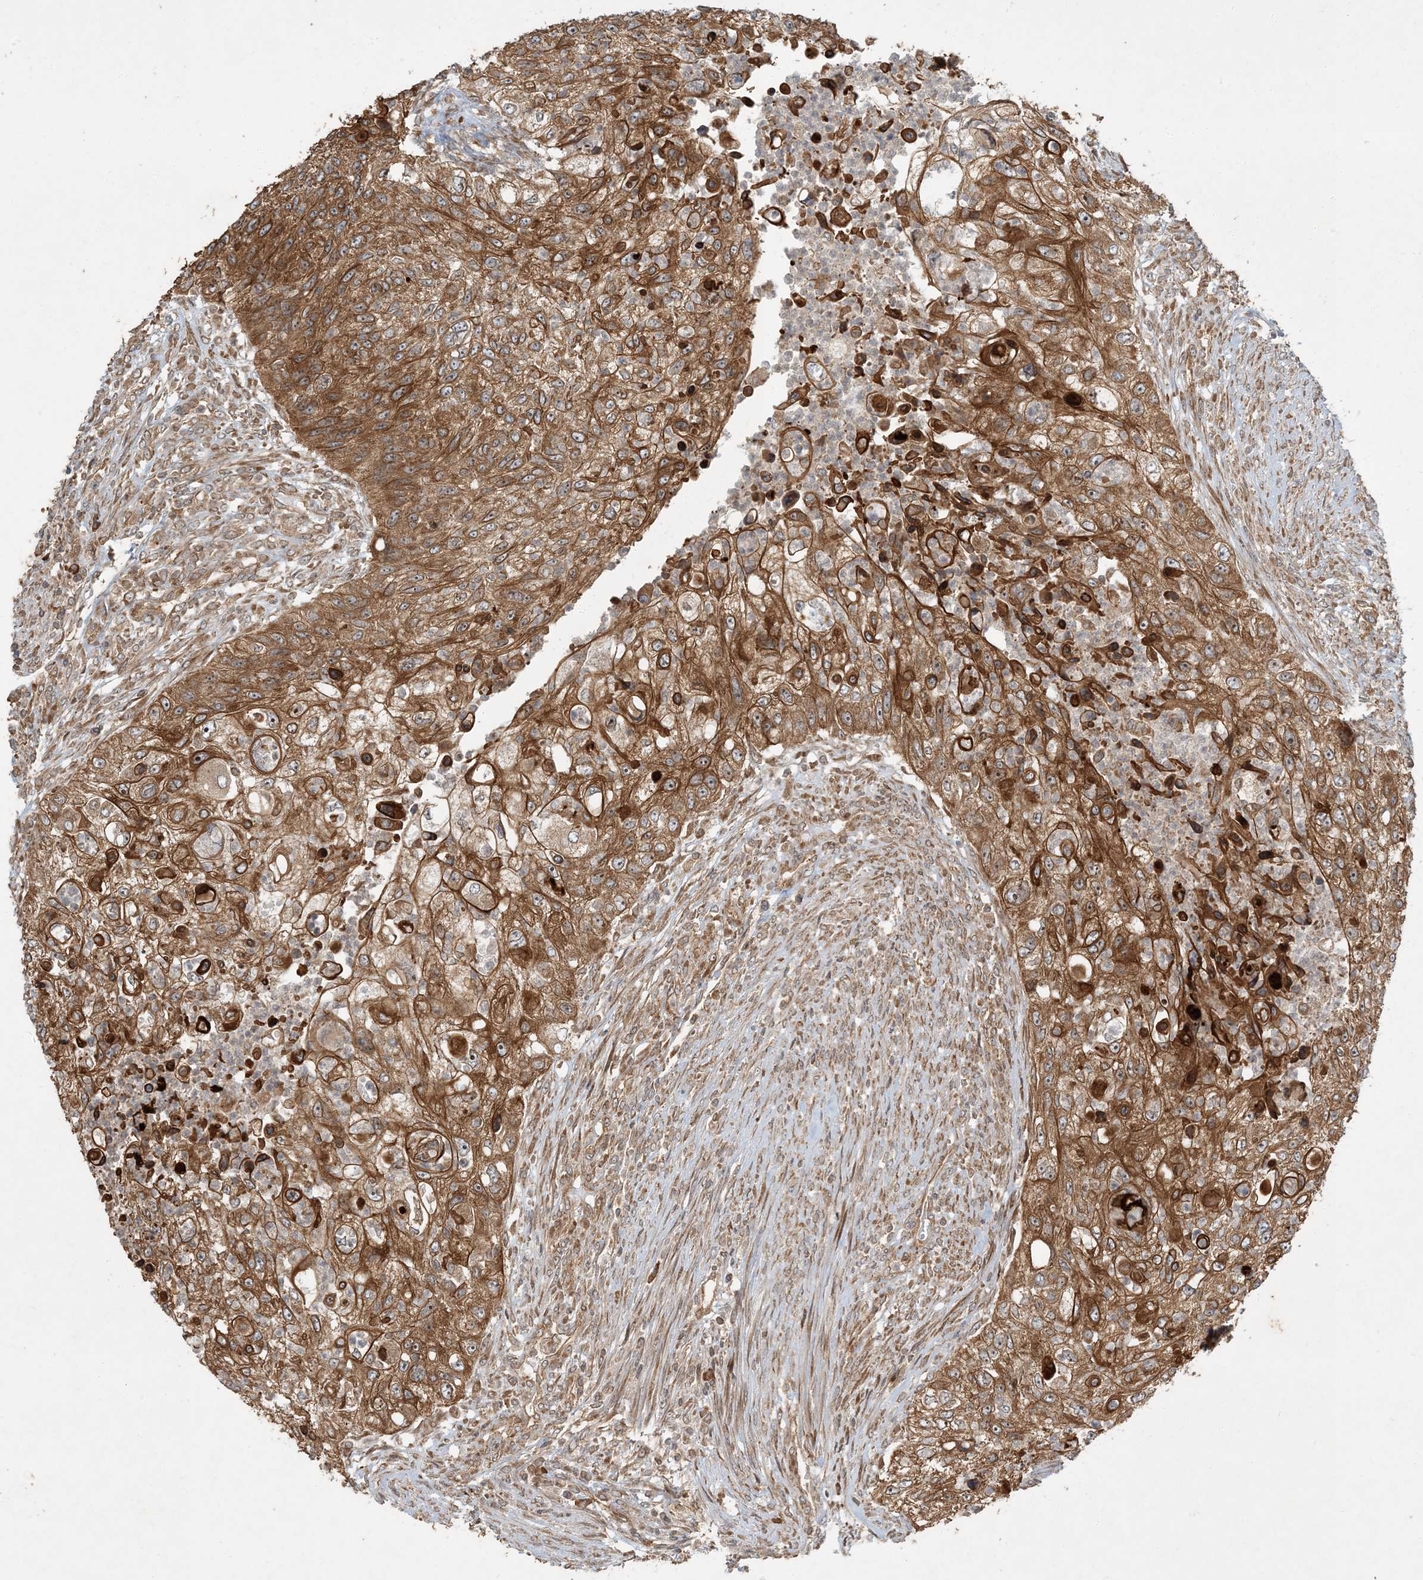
{"staining": {"intensity": "moderate", "quantity": ">75%", "location": "cytoplasmic/membranous,nuclear"}, "tissue": "urothelial cancer", "cell_type": "Tumor cells", "image_type": "cancer", "snomed": [{"axis": "morphology", "description": "Urothelial carcinoma, High grade"}, {"axis": "topography", "description": "Urinary bladder"}], "caption": "This photomicrograph shows immunohistochemistry staining of human urothelial carcinoma (high-grade), with medium moderate cytoplasmic/membranous and nuclear staining in about >75% of tumor cells.", "gene": "COMMD8", "patient": {"sex": "female", "age": 60}}